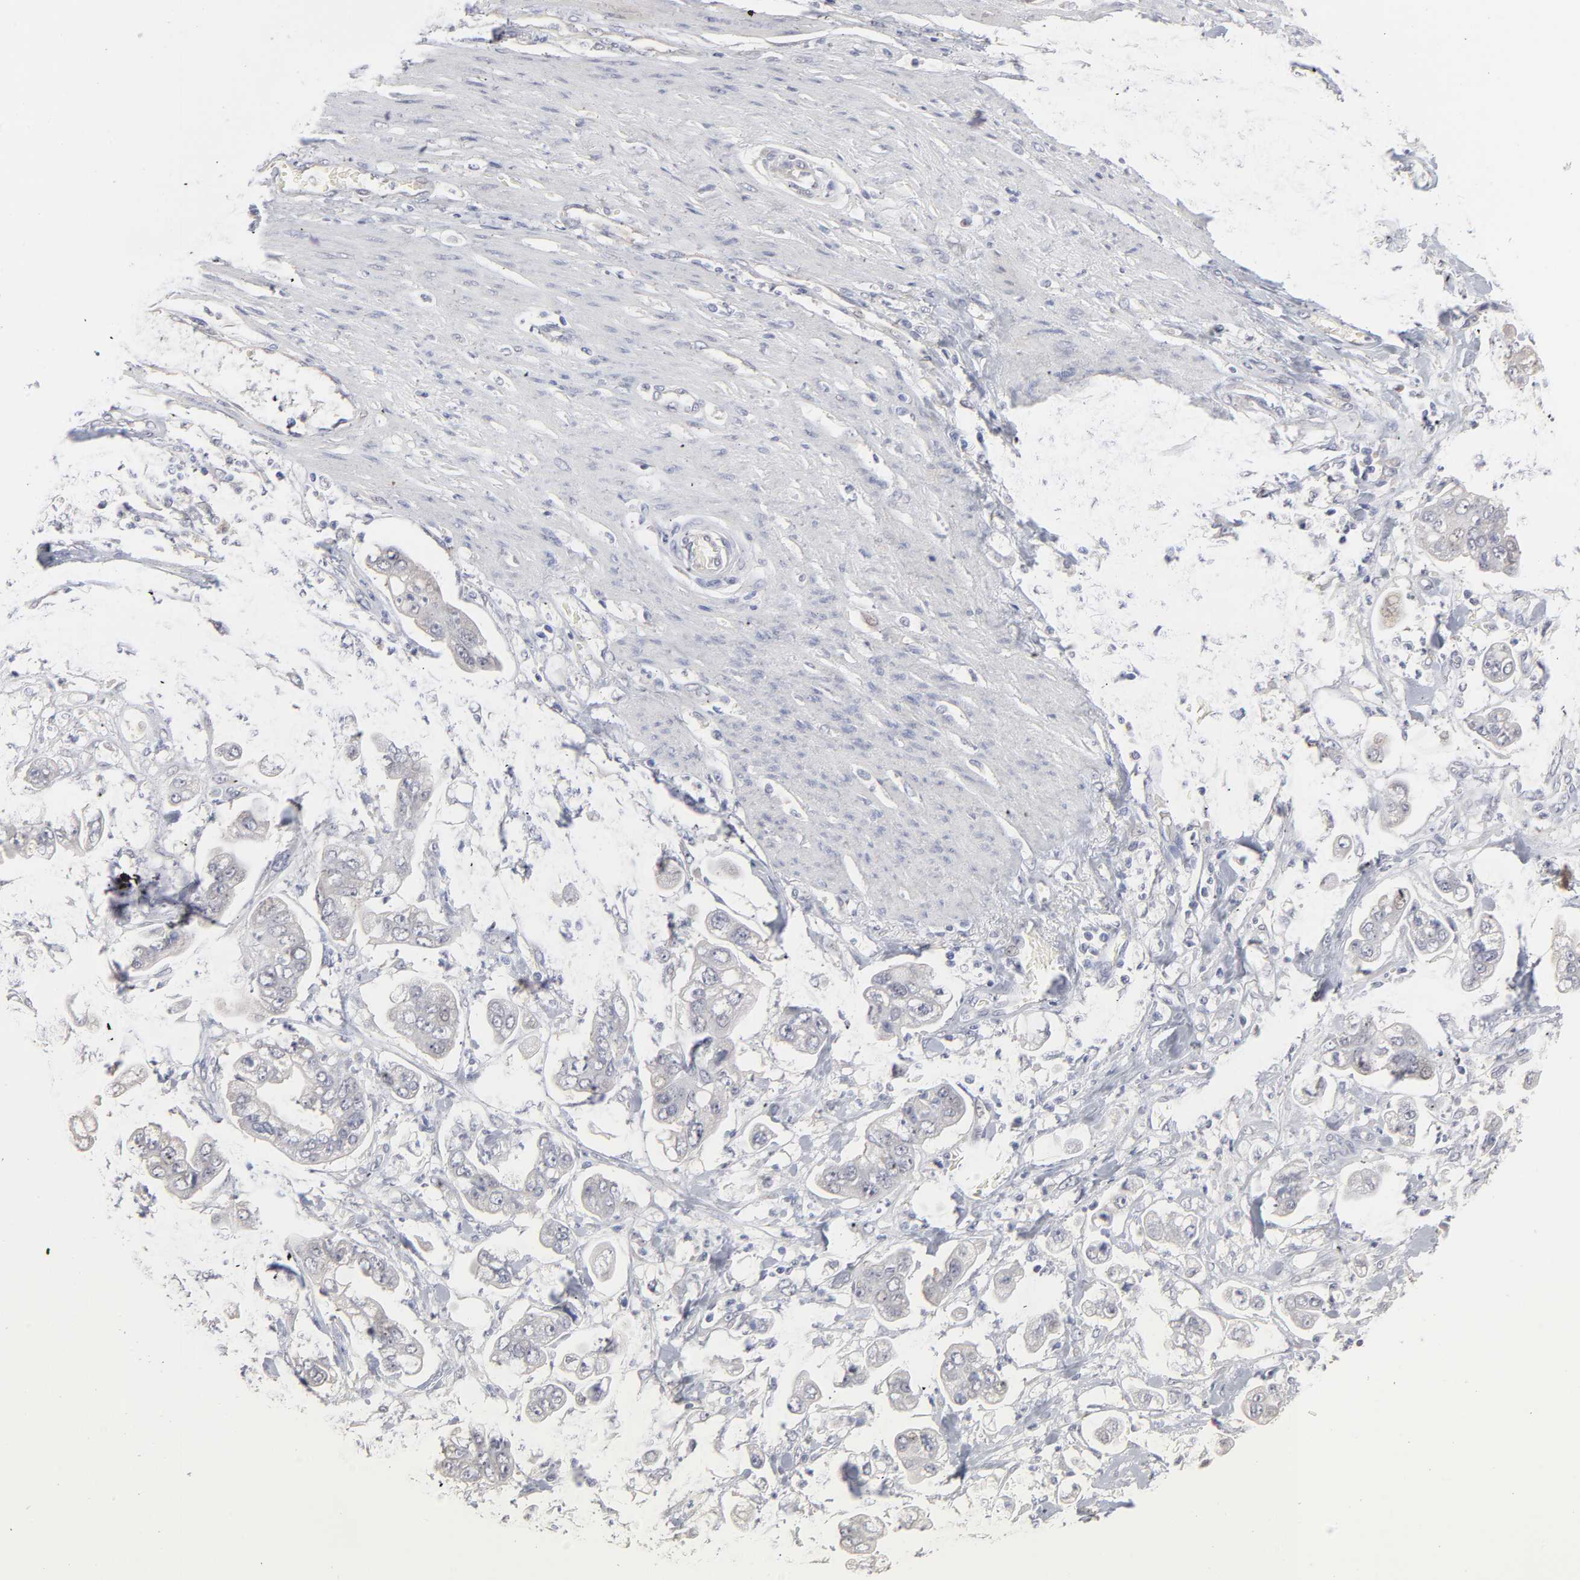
{"staining": {"intensity": "weak", "quantity": "25%-75%", "location": "cytoplasmic/membranous"}, "tissue": "stomach cancer", "cell_type": "Tumor cells", "image_type": "cancer", "snomed": [{"axis": "morphology", "description": "Adenocarcinoma, NOS"}, {"axis": "topography", "description": "Stomach"}], "caption": "Immunohistochemistry histopathology image of neoplastic tissue: human stomach cancer (adenocarcinoma) stained using immunohistochemistry (IHC) exhibits low levels of weak protein expression localized specifically in the cytoplasmic/membranous of tumor cells, appearing as a cytoplasmic/membranous brown color.", "gene": "DNAL4", "patient": {"sex": "male", "age": 62}}